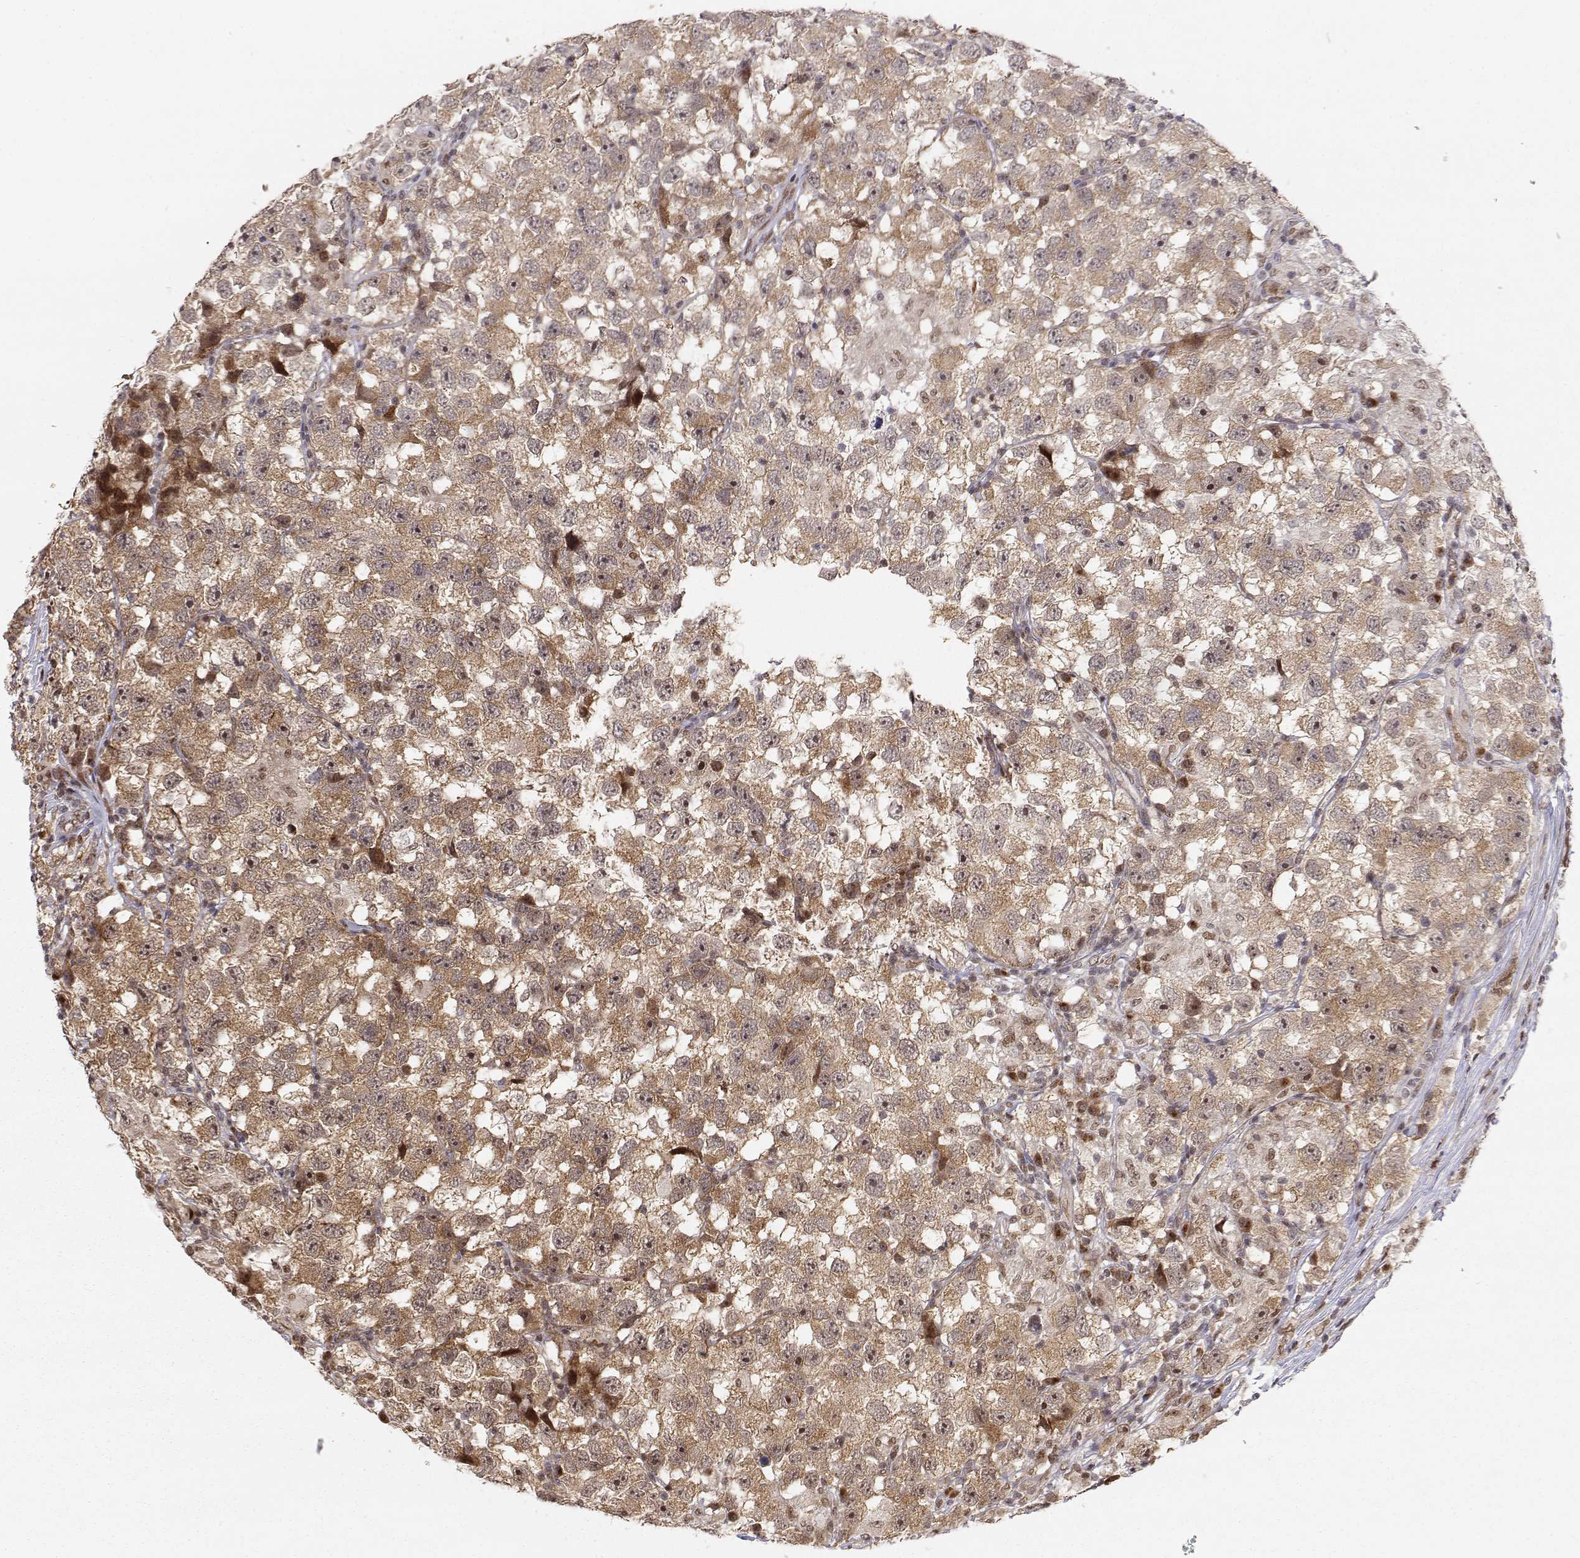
{"staining": {"intensity": "moderate", "quantity": ">75%", "location": "cytoplasmic/membranous"}, "tissue": "testis cancer", "cell_type": "Tumor cells", "image_type": "cancer", "snomed": [{"axis": "morphology", "description": "Seminoma, NOS"}, {"axis": "topography", "description": "Testis"}], "caption": "Testis cancer was stained to show a protein in brown. There is medium levels of moderate cytoplasmic/membranous positivity in approximately >75% of tumor cells. Nuclei are stained in blue.", "gene": "BRCA1", "patient": {"sex": "male", "age": 26}}